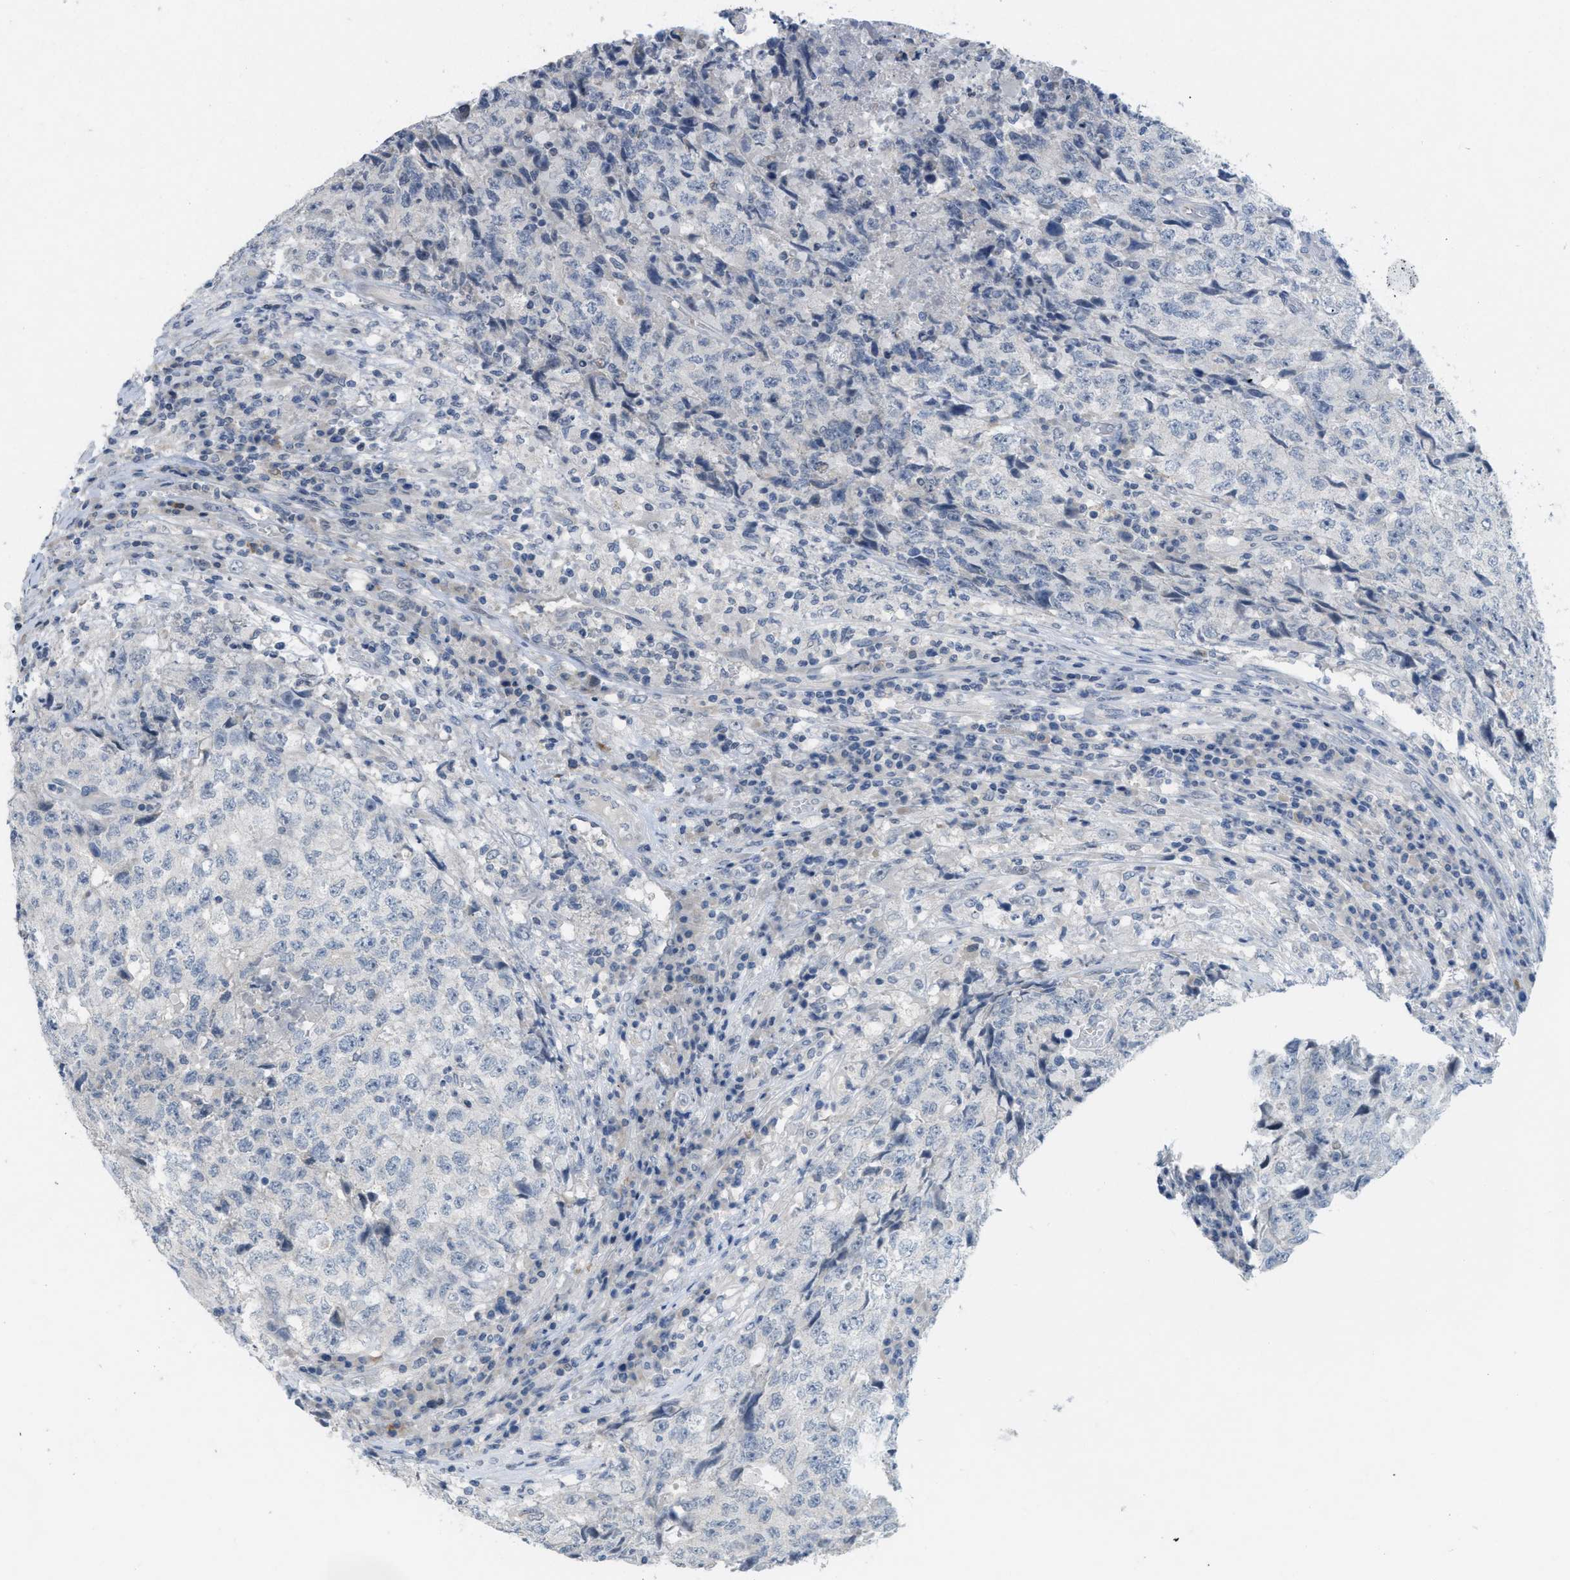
{"staining": {"intensity": "negative", "quantity": "none", "location": "none"}, "tissue": "testis cancer", "cell_type": "Tumor cells", "image_type": "cancer", "snomed": [{"axis": "morphology", "description": "Necrosis, NOS"}, {"axis": "morphology", "description": "Carcinoma, Embryonal, NOS"}, {"axis": "topography", "description": "Testis"}], "caption": "Embryonal carcinoma (testis) was stained to show a protein in brown. There is no significant staining in tumor cells.", "gene": "TXNDC2", "patient": {"sex": "male", "age": 19}}